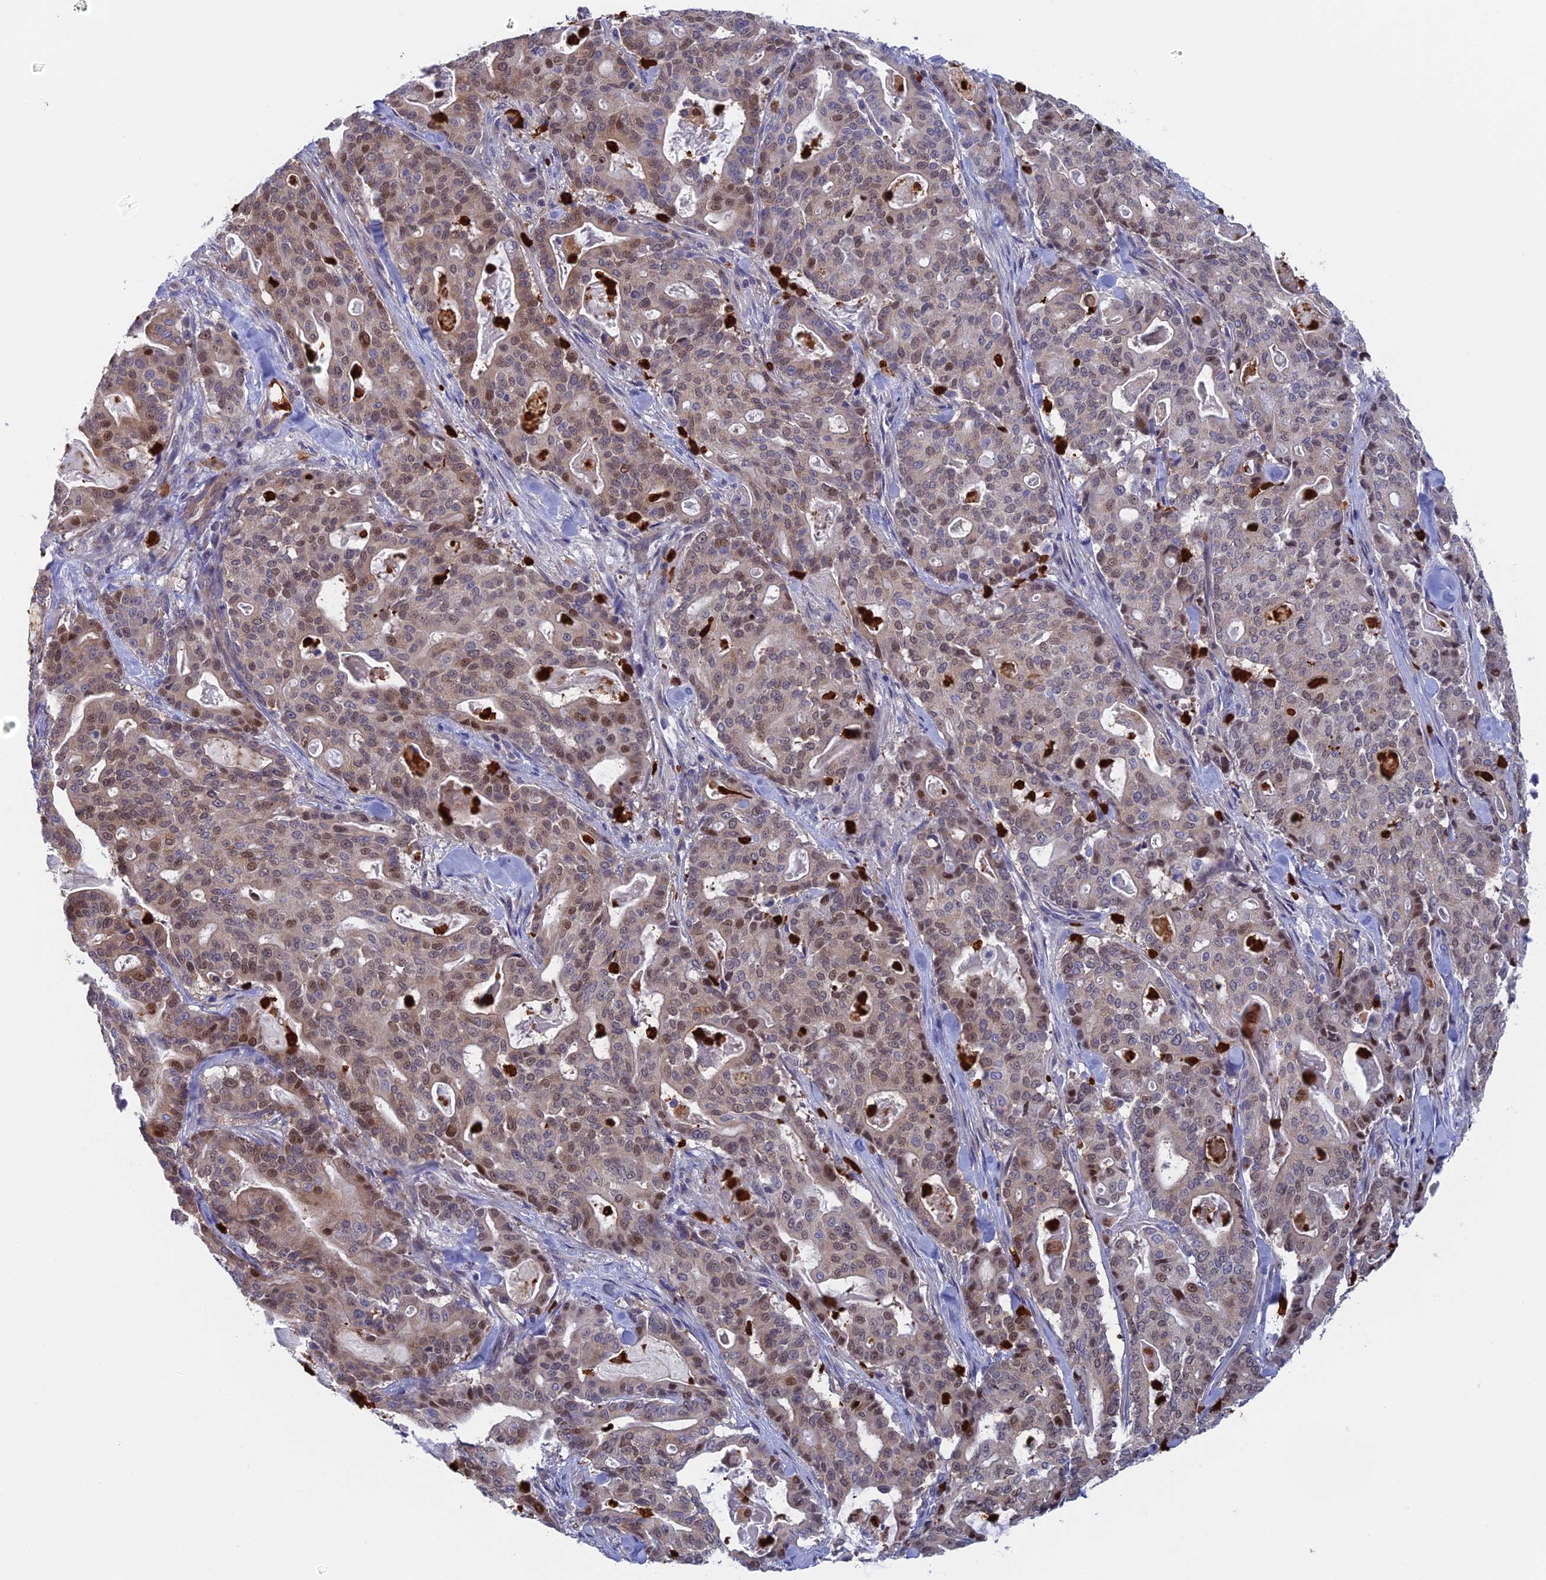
{"staining": {"intensity": "weak", "quantity": "25%-75%", "location": "cytoplasmic/membranous,nuclear"}, "tissue": "pancreatic cancer", "cell_type": "Tumor cells", "image_type": "cancer", "snomed": [{"axis": "morphology", "description": "Adenocarcinoma, NOS"}, {"axis": "topography", "description": "Pancreas"}], "caption": "Immunohistochemical staining of human pancreatic cancer exhibits low levels of weak cytoplasmic/membranous and nuclear positivity in about 25%-75% of tumor cells. The protein of interest is stained brown, and the nuclei are stained in blue (DAB (3,3'-diaminobenzidine) IHC with brightfield microscopy, high magnification).", "gene": "SLC26A1", "patient": {"sex": "male", "age": 63}}